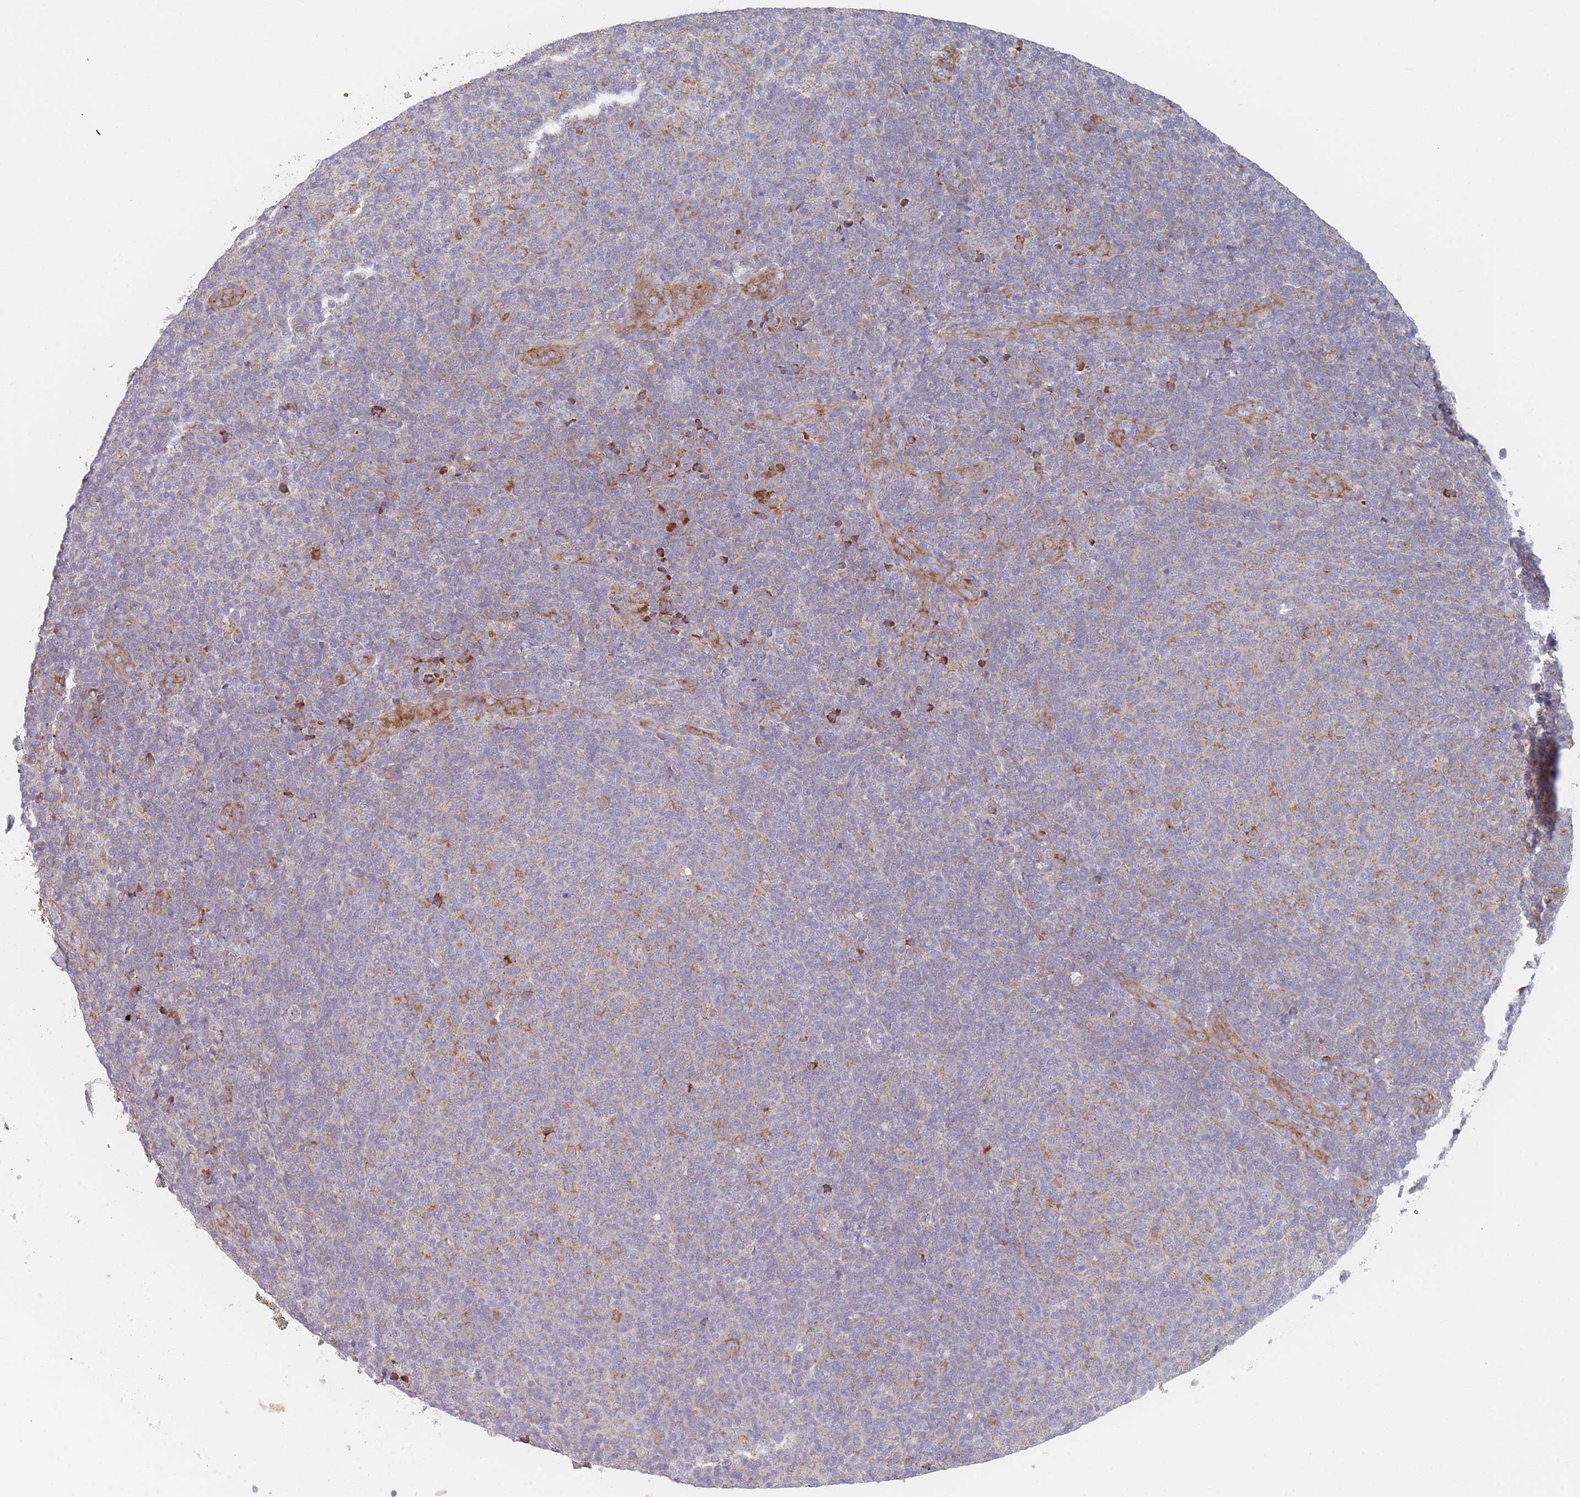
{"staining": {"intensity": "negative", "quantity": "none", "location": "none"}, "tissue": "lymphoma", "cell_type": "Tumor cells", "image_type": "cancer", "snomed": [{"axis": "morphology", "description": "Malignant lymphoma, non-Hodgkin's type, Low grade"}, {"axis": "topography", "description": "Lymph node"}], "caption": "This is an immunohistochemistry image of human malignant lymphoma, non-Hodgkin's type (low-grade). There is no positivity in tumor cells.", "gene": "CACNG5", "patient": {"sex": "male", "age": 66}}